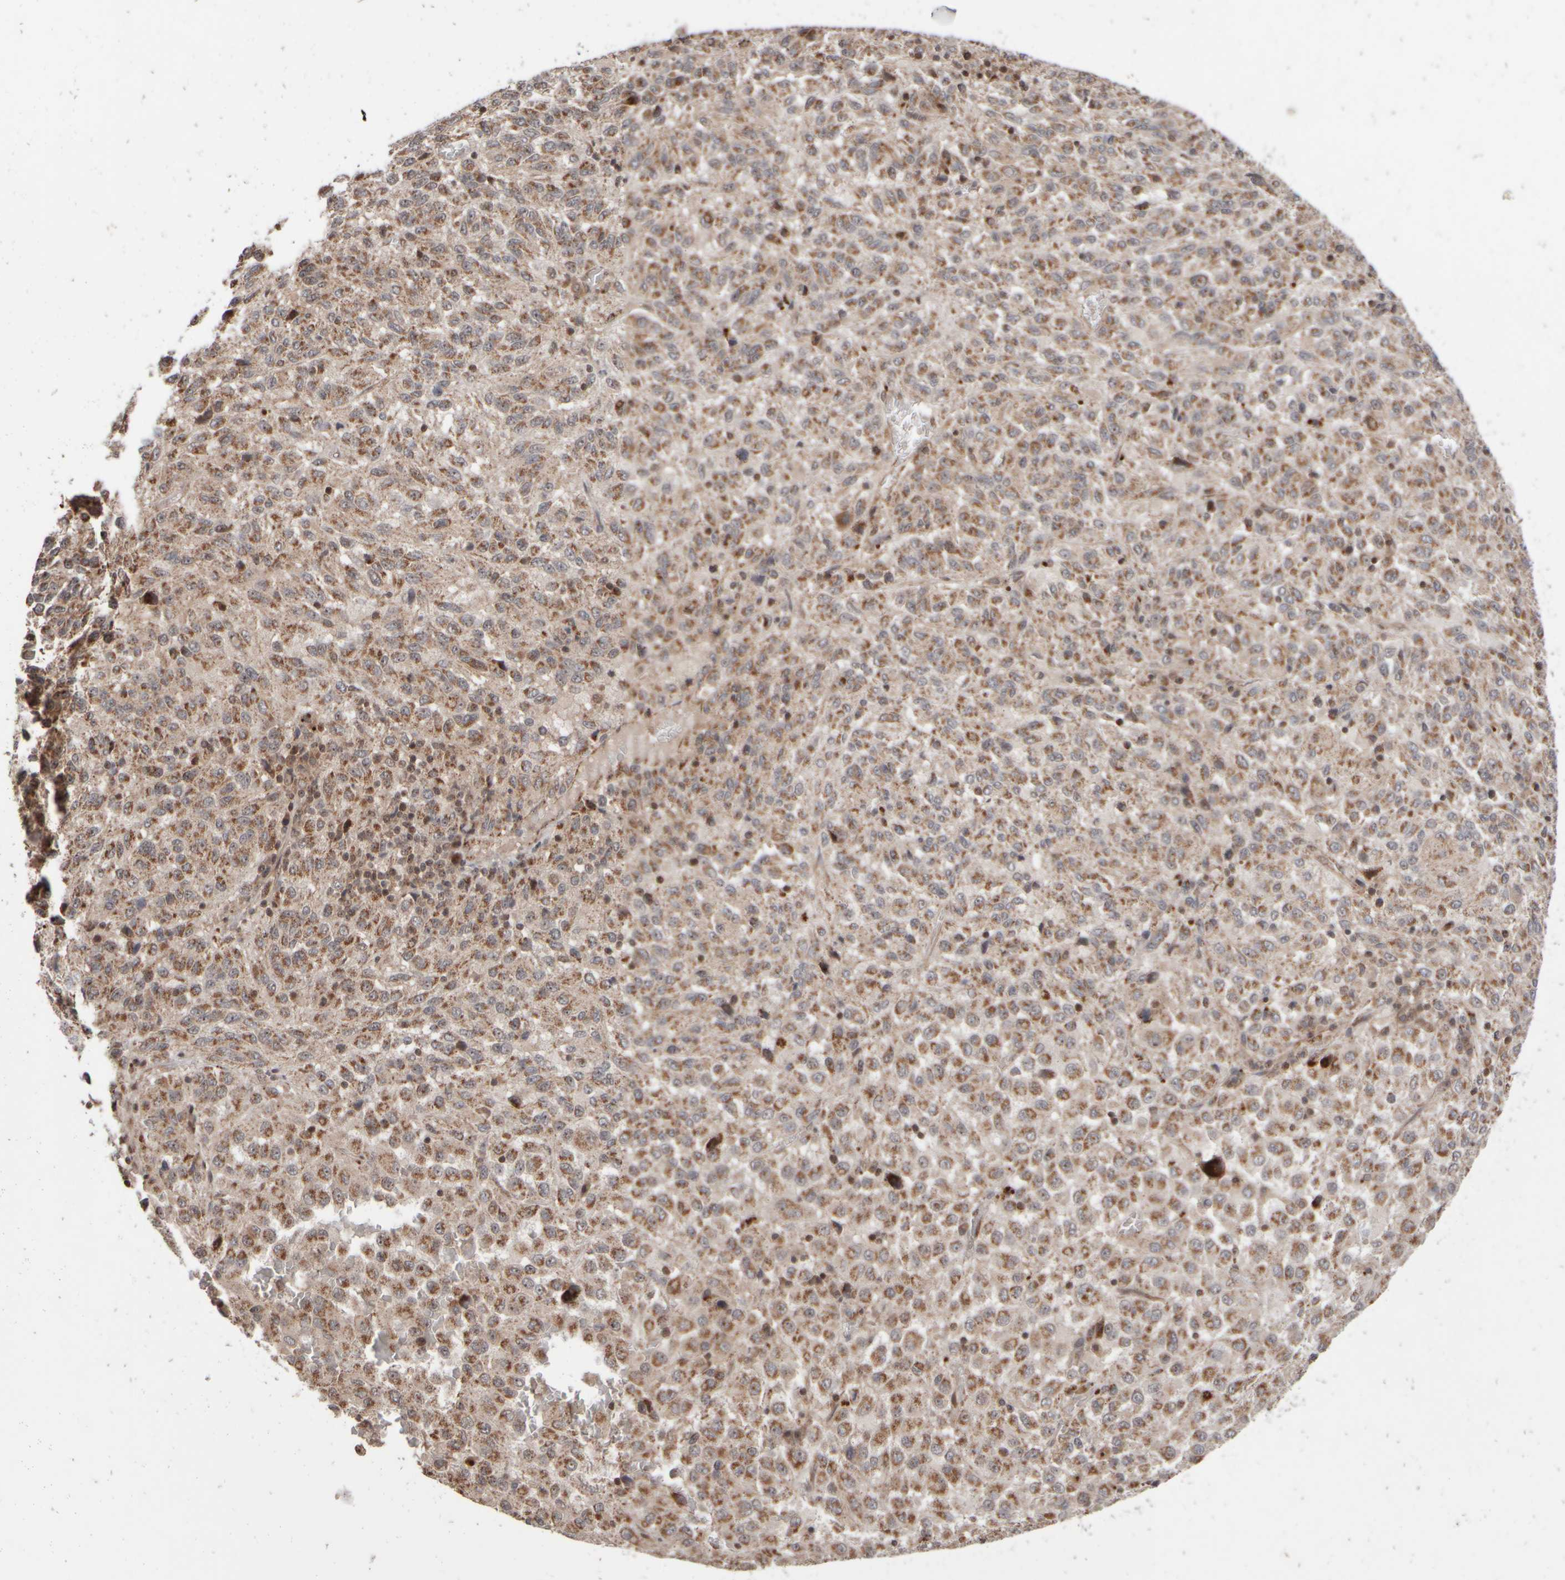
{"staining": {"intensity": "moderate", "quantity": ">75%", "location": "cytoplasmic/membranous,nuclear"}, "tissue": "melanoma", "cell_type": "Tumor cells", "image_type": "cancer", "snomed": [{"axis": "morphology", "description": "Malignant melanoma, Metastatic site"}, {"axis": "topography", "description": "Lung"}], "caption": "This is an image of IHC staining of malignant melanoma (metastatic site), which shows moderate positivity in the cytoplasmic/membranous and nuclear of tumor cells.", "gene": "ABHD11", "patient": {"sex": "male", "age": 64}}